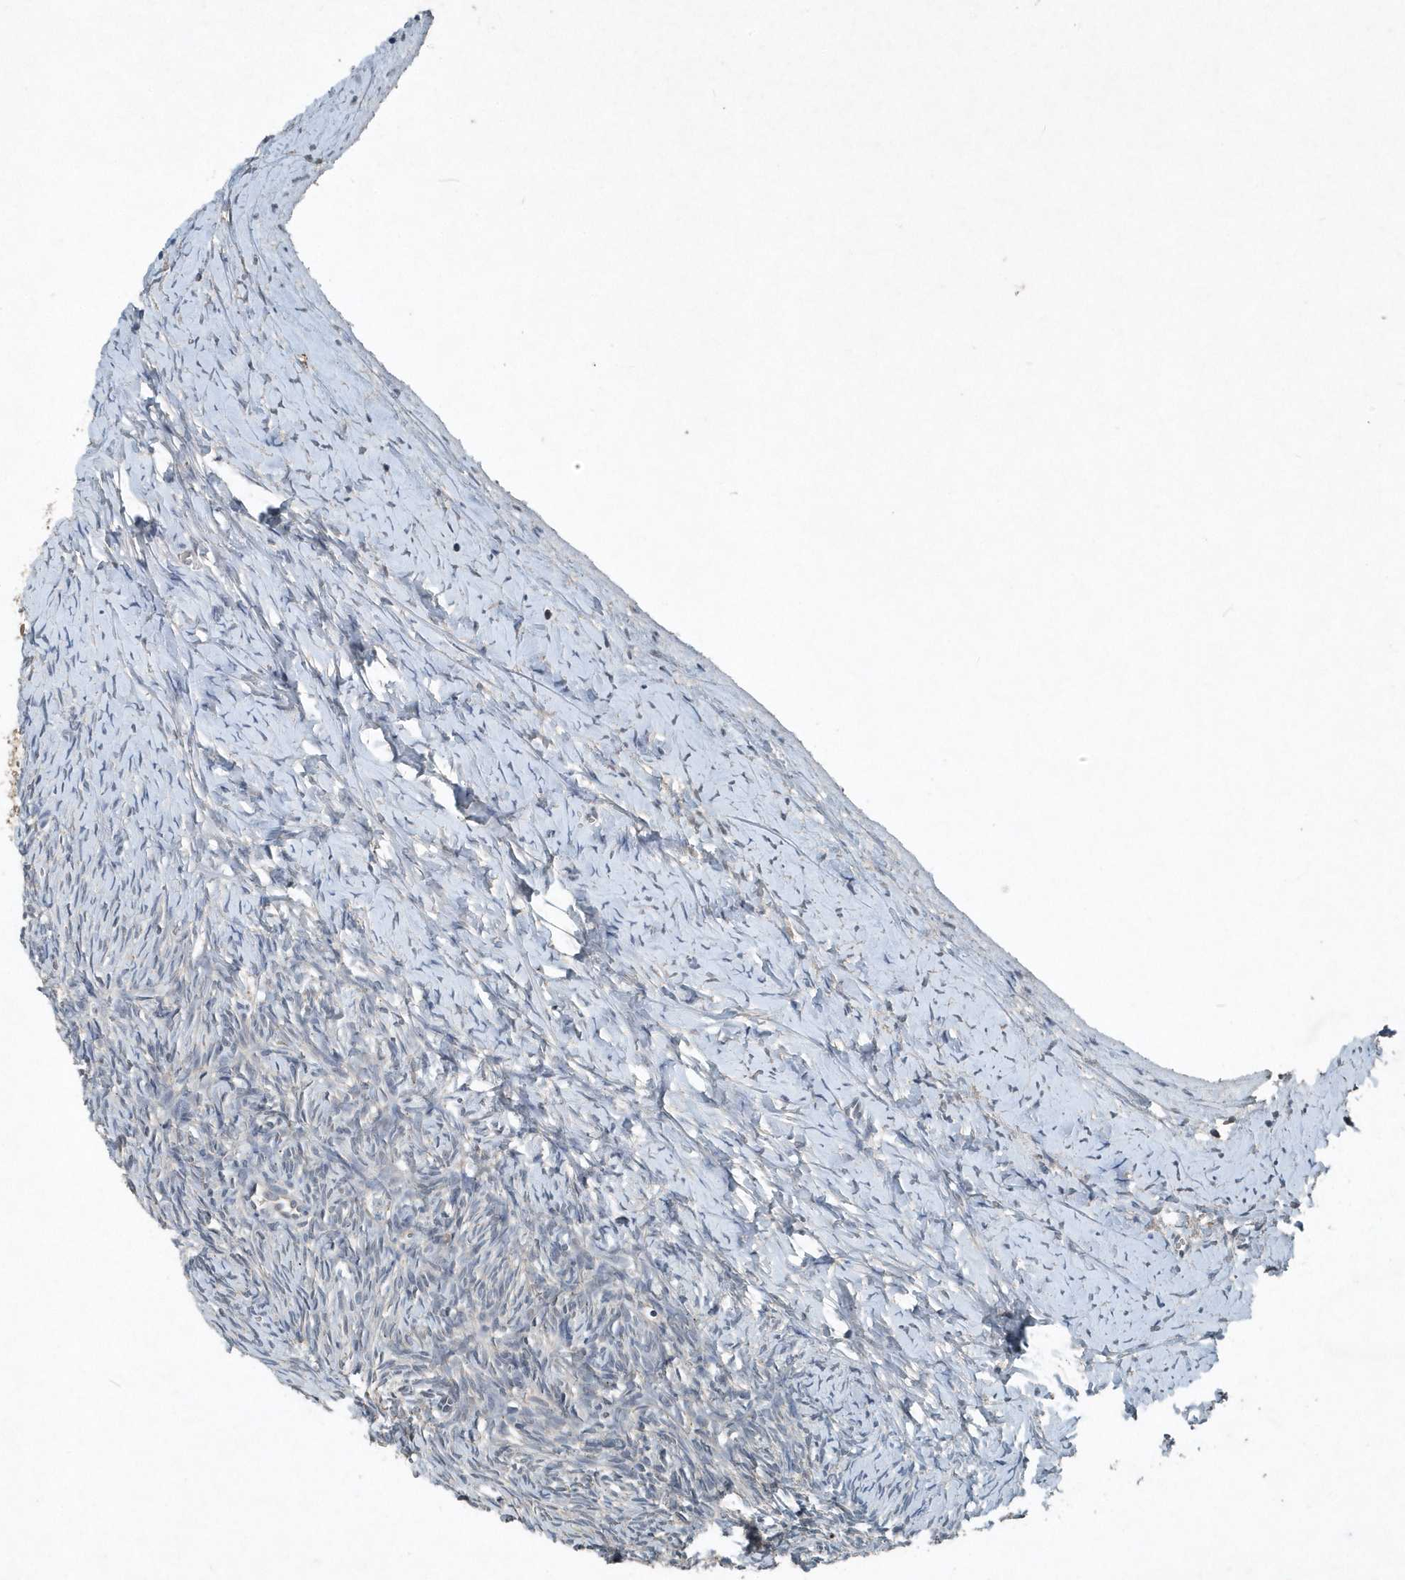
{"staining": {"intensity": "negative", "quantity": "none", "location": "none"}, "tissue": "ovary", "cell_type": "Ovarian stroma cells", "image_type": "normal", "snomed": [{"axis": "morphology", "description": "Normal tissue, NOS"}, {"axis": "morphology", "description": "Developmental malformation"}, {"axis": "topography", "description": "Ovary"}], "caption": "Ovarian stroma cells are negative for brown protein staining in normal ovary. (Brightfield microscopy of DAB (3,3'-diaminobenzidine) immunohistochemistry (IHC) at high magnification).", "gene": "SCFD2", "patient": {"sex": "female", "age": 39}}